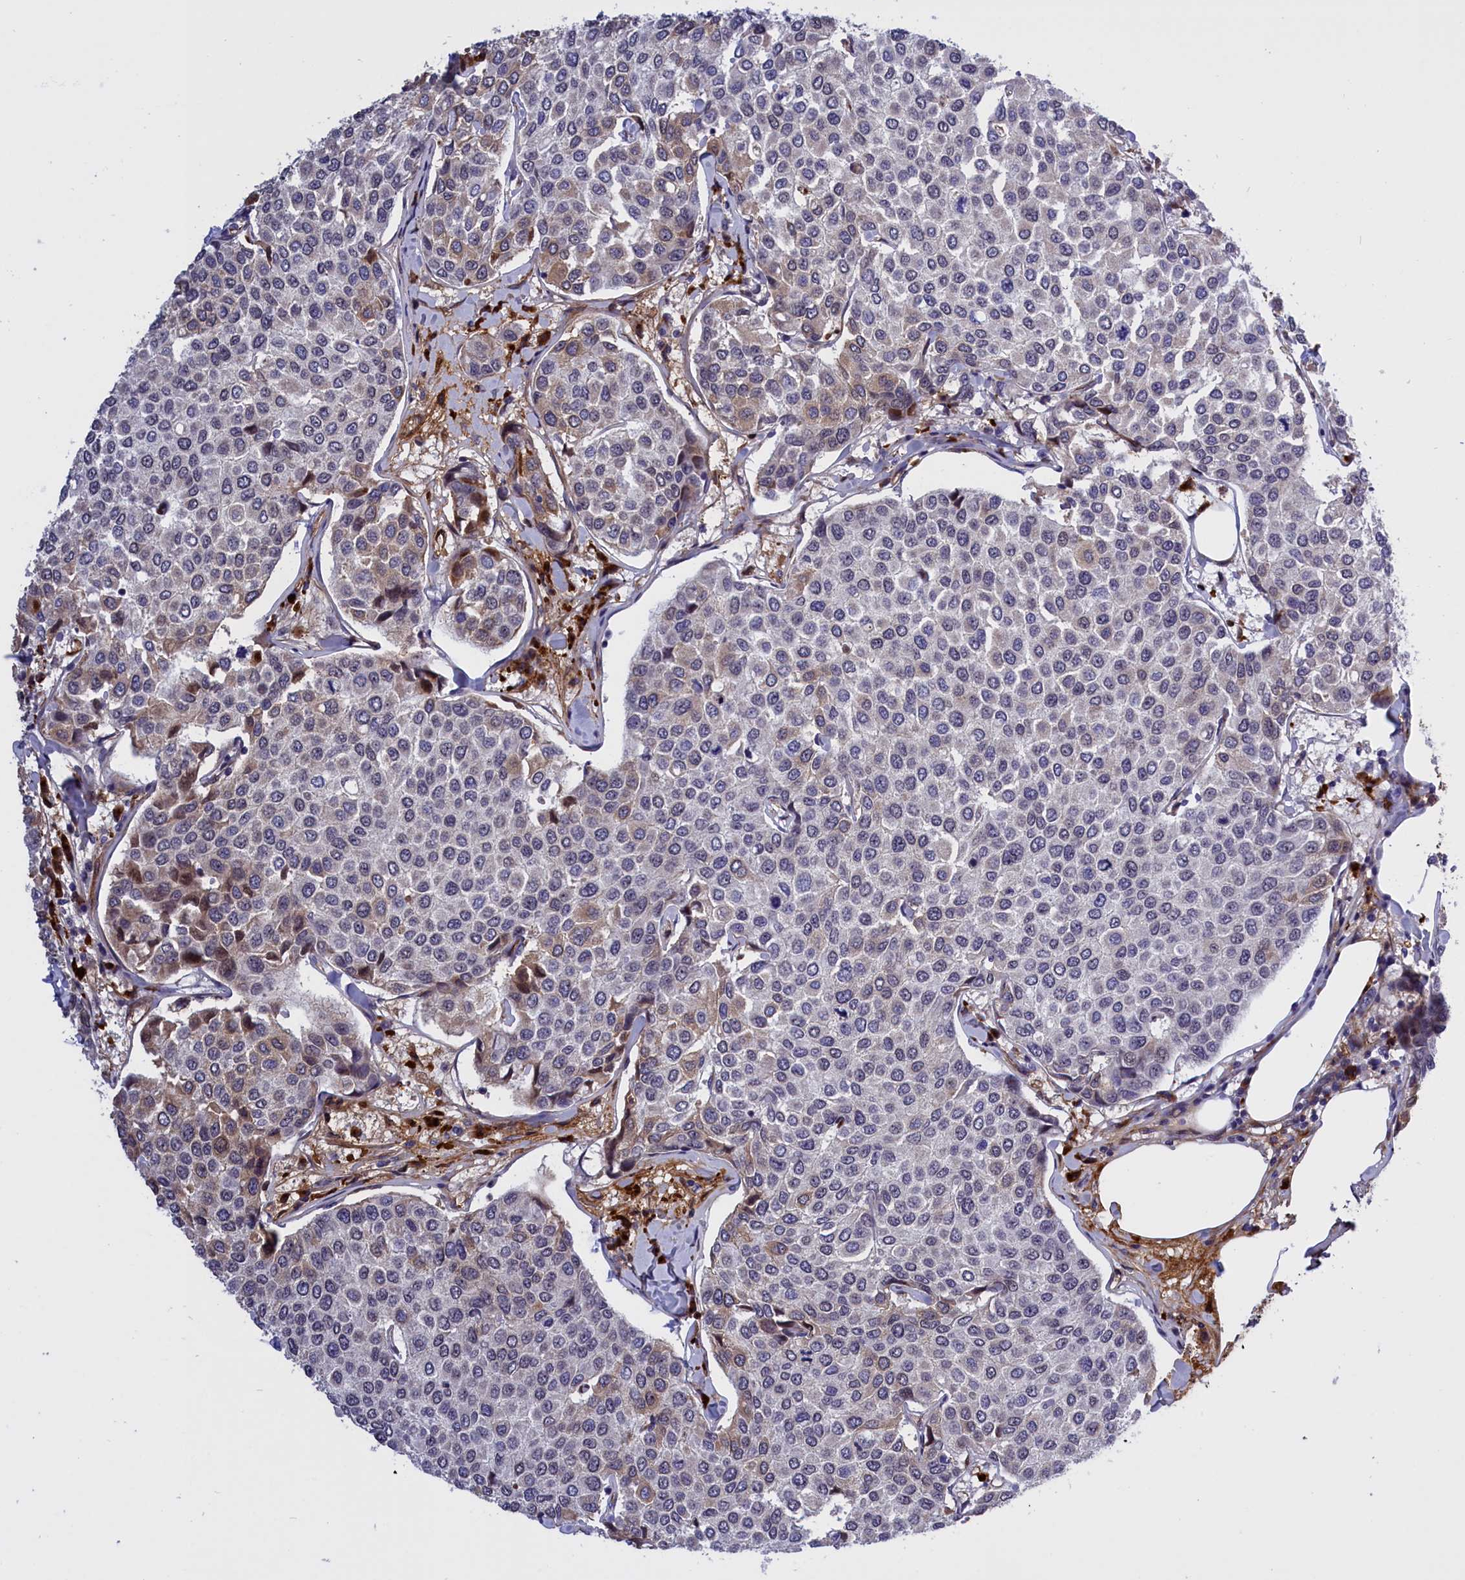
{"staining": {"intensity": "moderate", "quantity": "<25%", "location": "cytoplasmic/membranous"}, "tissue": "breast cancer", "cell_type": "Tumor cells", "image_type": "cancer", "snomed": [{"axis": "morphology", "description": "Duct carcinoma"}, {"axis": "topography", "description": "Breast"}], "caption": "Moderate cytoplasmic/membranous staining for a protein is present in about <25% of tumor cells of breast cancer (invasive ductal carcinoma) using immunohistochemistry.", "gene": "MPND", "patient": {"sex": "female", "age": 55}}